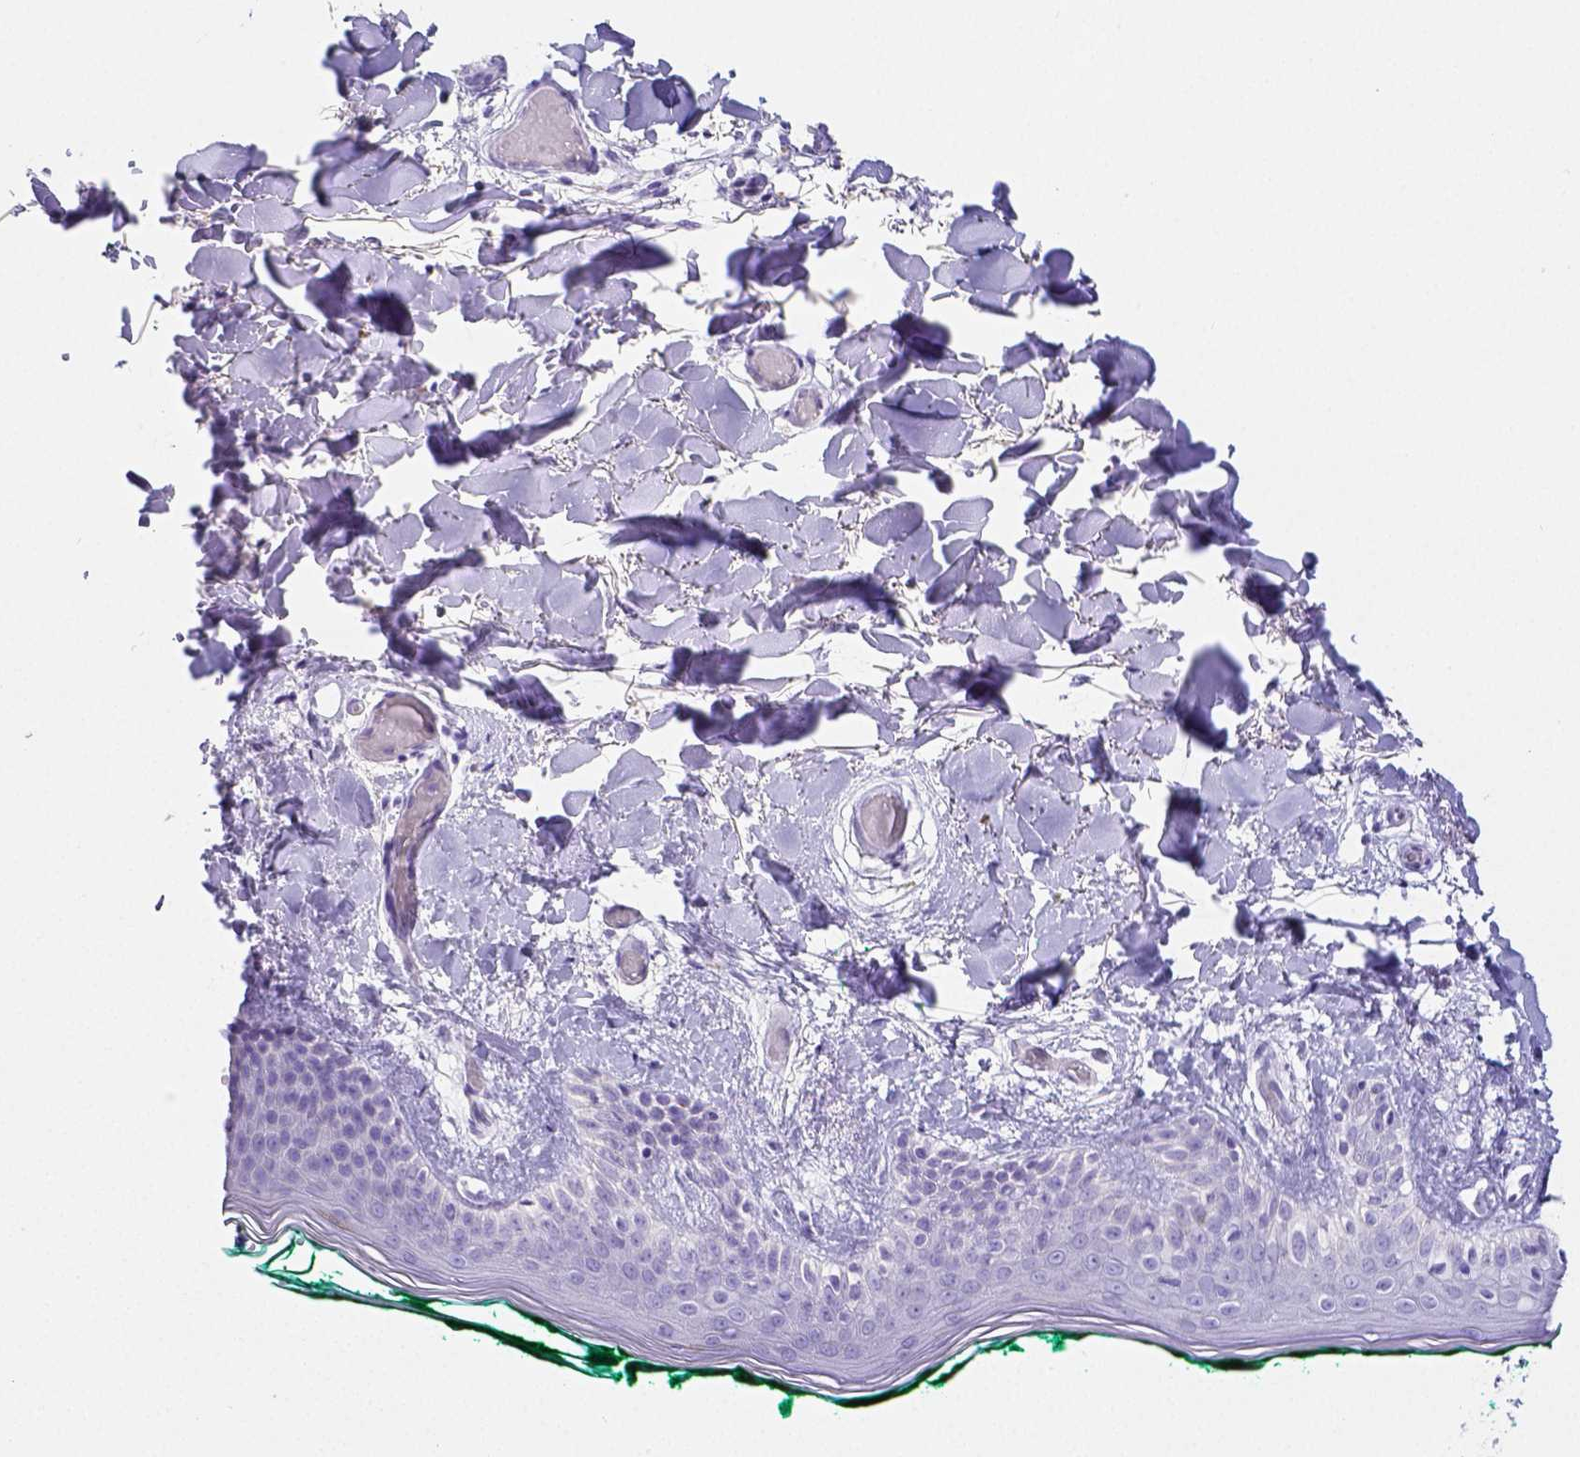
{"staining": {"intensity": "negative", "quantity": "none", "location": "none"}, "tissue": "skin", "cell_type": "Fibroblasts", "image_type": "normal", "snomed": [{"axis": "morphology", "description": "Normal tissue, NOS"}, {"axis": "topography", "description": "Skin"}], "caption": "Image shows no protein positivity in fibroblasts of unremarkable skin.", "gene": "ARHGAP36", "patient": {"sex": "female", "age": 34}}